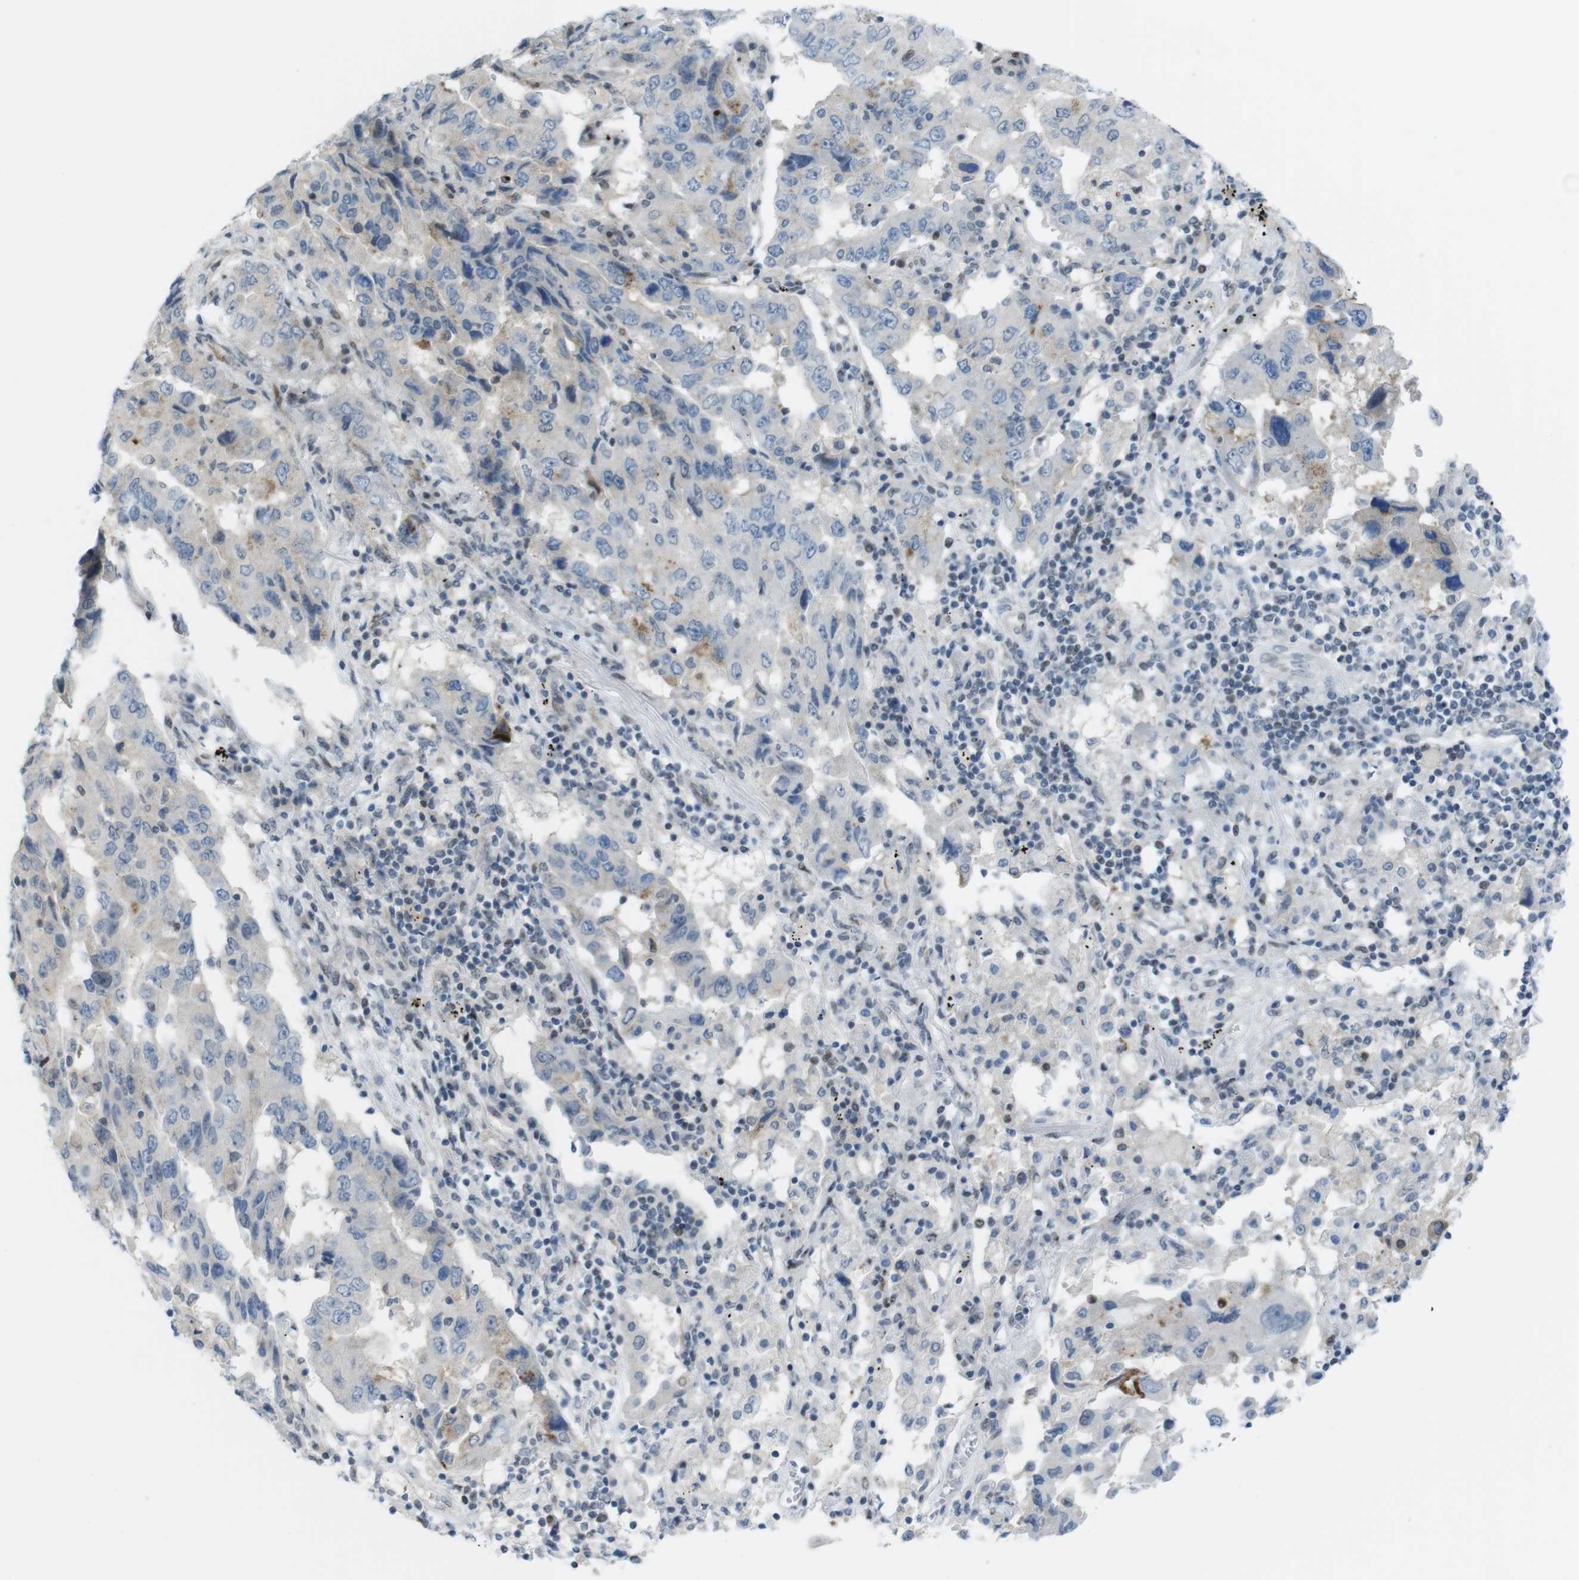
{"staining": {"intensity": "weak", "quantity": "<25%", "location": "cytoplasmic/membranous"}, "tissue": "lung cancer", "cell_type": "Tumor cells", "image_type": "cancer", "snomed": [{"axis": "morphology", "description": "Adenocarcinoma, NOS"}, {"axis": "topography", "description": "Lung"}], "caption": "Lung cancer (adenocarcinoma) was stained to show a protein in brown. There is no significant positivity in tumor cells.", "gene": "UBB", "patient": {"sex": "female", "age": 65}}